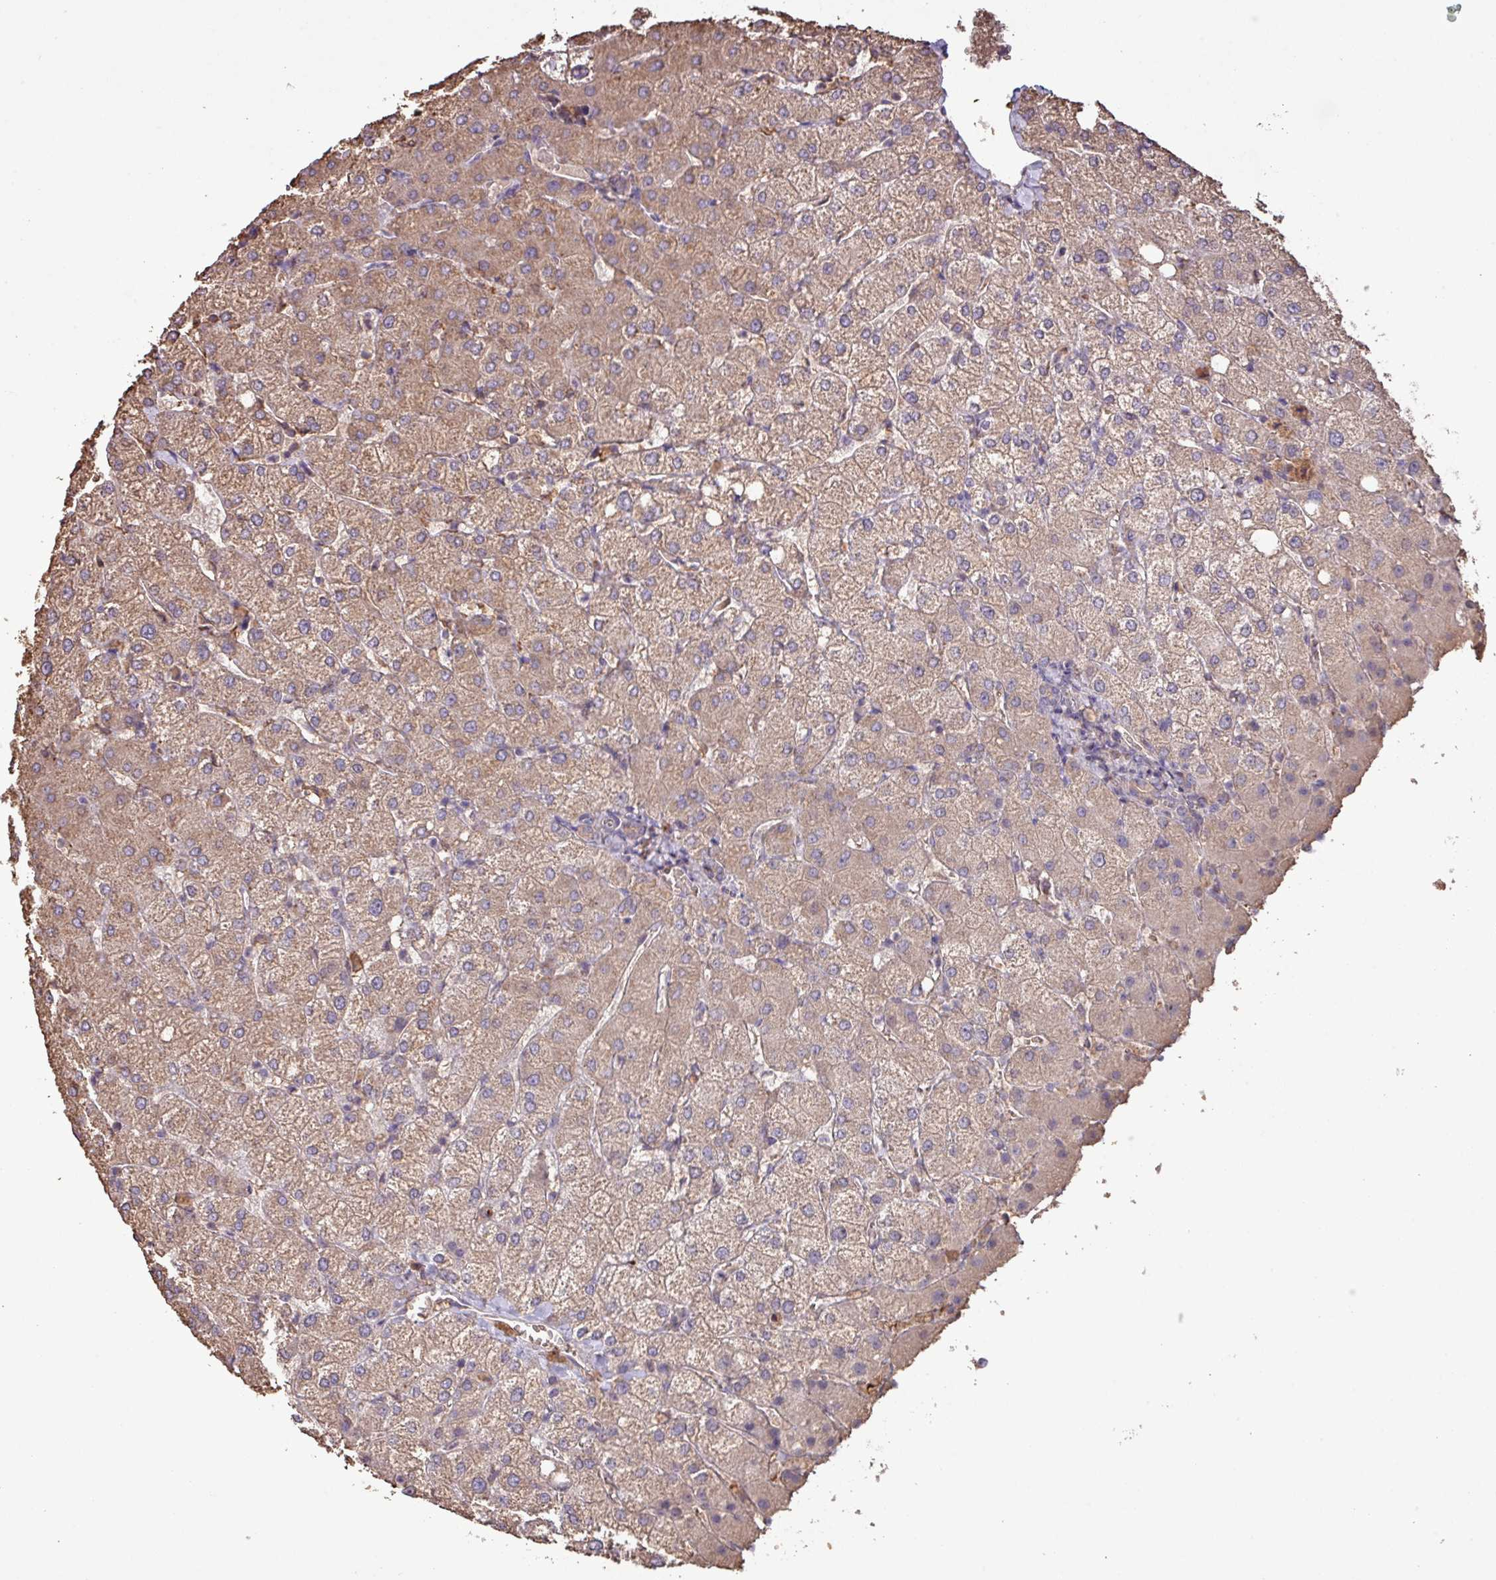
{"staining": {"intensity": "weak", "quantity": "25%-75%", "location": "cytoplasmic/membranous"}, "tissue": "liver", "cell_type": "Cholangiocytes", "image_type": "normal", "snomed": [{"axis": "morphology", "description": "Normal tissue, NOS"}, {"axis": "topography", "description": "Liver"}], "caption": "High-magnification brightfield microscopy of normal liver stained with DAB (brown) and counterstained with hematoxylin (blue). cholangiocytes exhibit weak cytoplasmic/membranous positivity is appreciated in approximately25%-75% of cells. Immunohistochemistry (ihc) stains the protein in brown and the nuclei are stained blue.", "gene": "CAMK2A", "patient": {"sex": "female", "age": 54}}